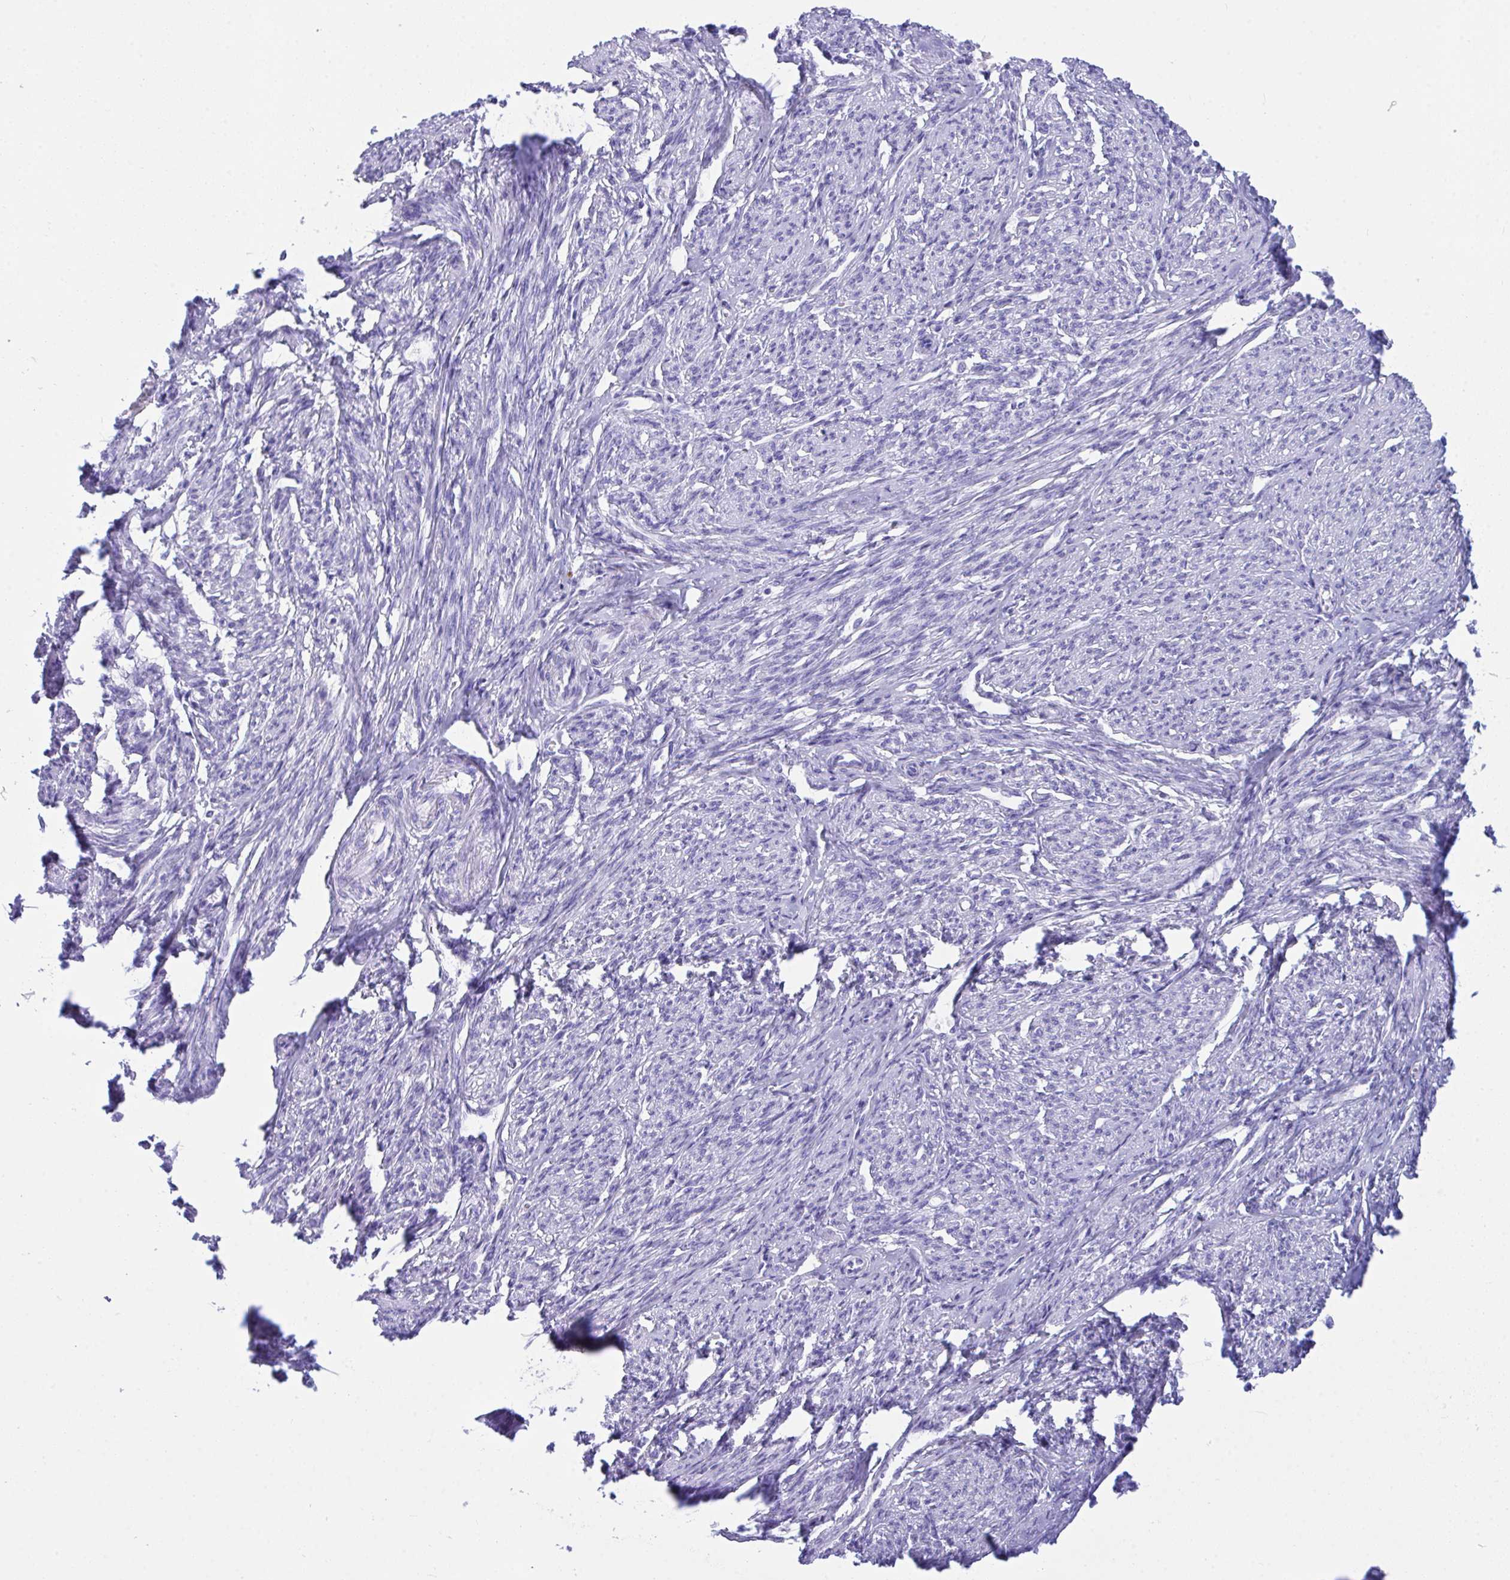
{"staining": {"intensity": "negative", "quantity": "none", "location": "none"}, "tissue": "smooth muscle", "cell_type": "Smooth muscle cells", "image_type": "normal", "snomed": [{"axis": "morphology", "description": "Normal tissue, NOS"}, {"axis": "topography", "description": "Smooth muscle"}], "caption": "DAB immunohistochemical staining of benign human smooth muscle reveals no significant staining in smooth muscle cells.", "gene": "BEST4", "patient": {"sex": "female", "age": 65}}